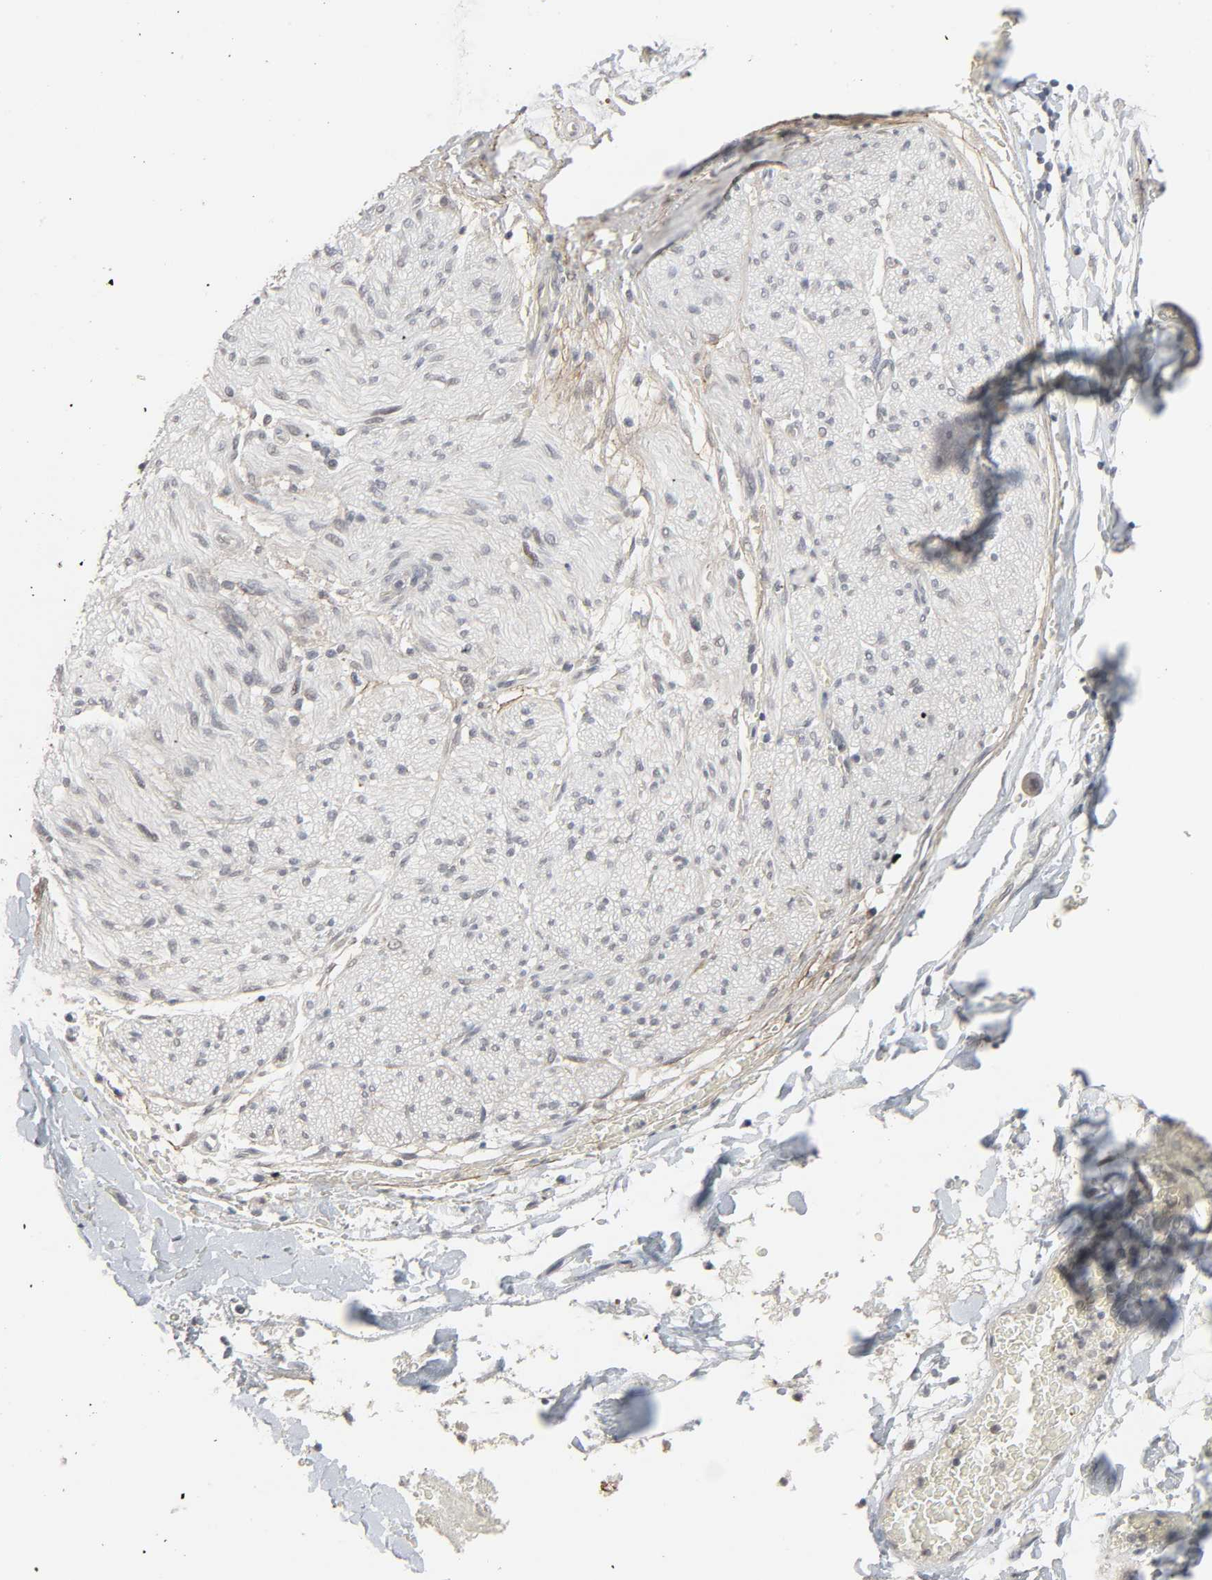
{"staining": {"intensity": "negative", "quantity": "none", "location": "none"}, "tissue": "adipose tissue", "cell_type": "Adipocytes", "image_type": "normal", "snomed": [{"axis": "morphology", "description": "Normal tissue, NOS"}, {"axis": "morphology", "description": "Cholangiocarcinoma"}, {"axis": "topography", "description": "Liver"}, {"axis": "topography", "description": "Peripheral nerve tissue"}], "caption": "A high-resolution photomicrograph shows immunohistochemistry staining of benign adipose tissue, which demonstrates no significant expression in adipocytes.", "gene": "ZNF222", "patient": {"sex": "male", "age": 50}}